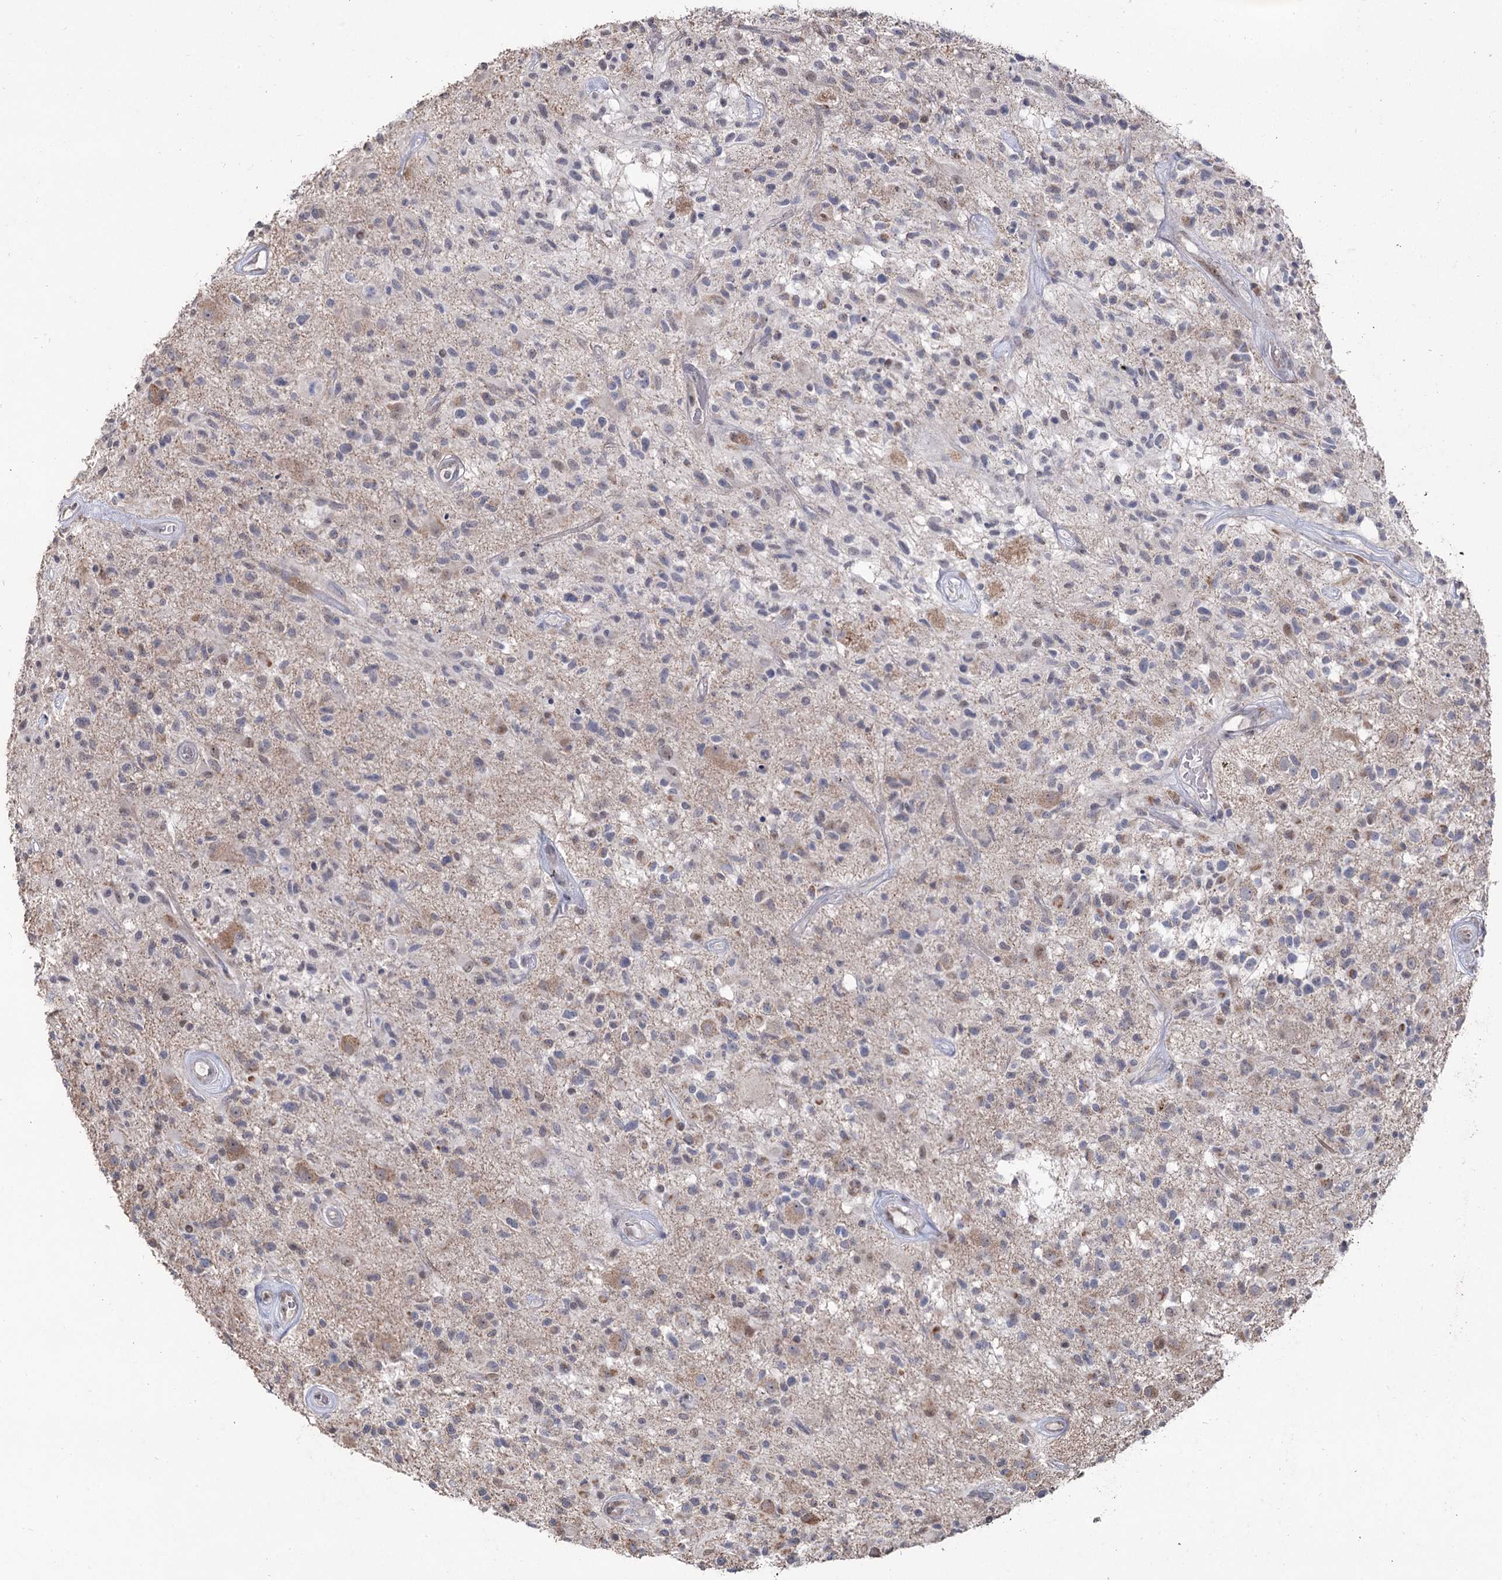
{"staining": {"intensity": "weak", "quantity": "<25%", "location": "cytoplasmic/membranous"}, "tissue": "glioma", "cell_type": "Tumor cells", "image_type": "cancer", "snomed": [{"axis": "morphology", "description": "Glioma, malignant, High grade"}, {"axis": "morphology", "description": "Glioblastoma, NOS"}, {"axis": "topography", "description": "Brain"}], "caption": "Glioma was stained to show a protein in brown. There is no significant staining in tumor cells.", "gene": "RUFY4", "patient": {"sex": "male", "age": 60}}